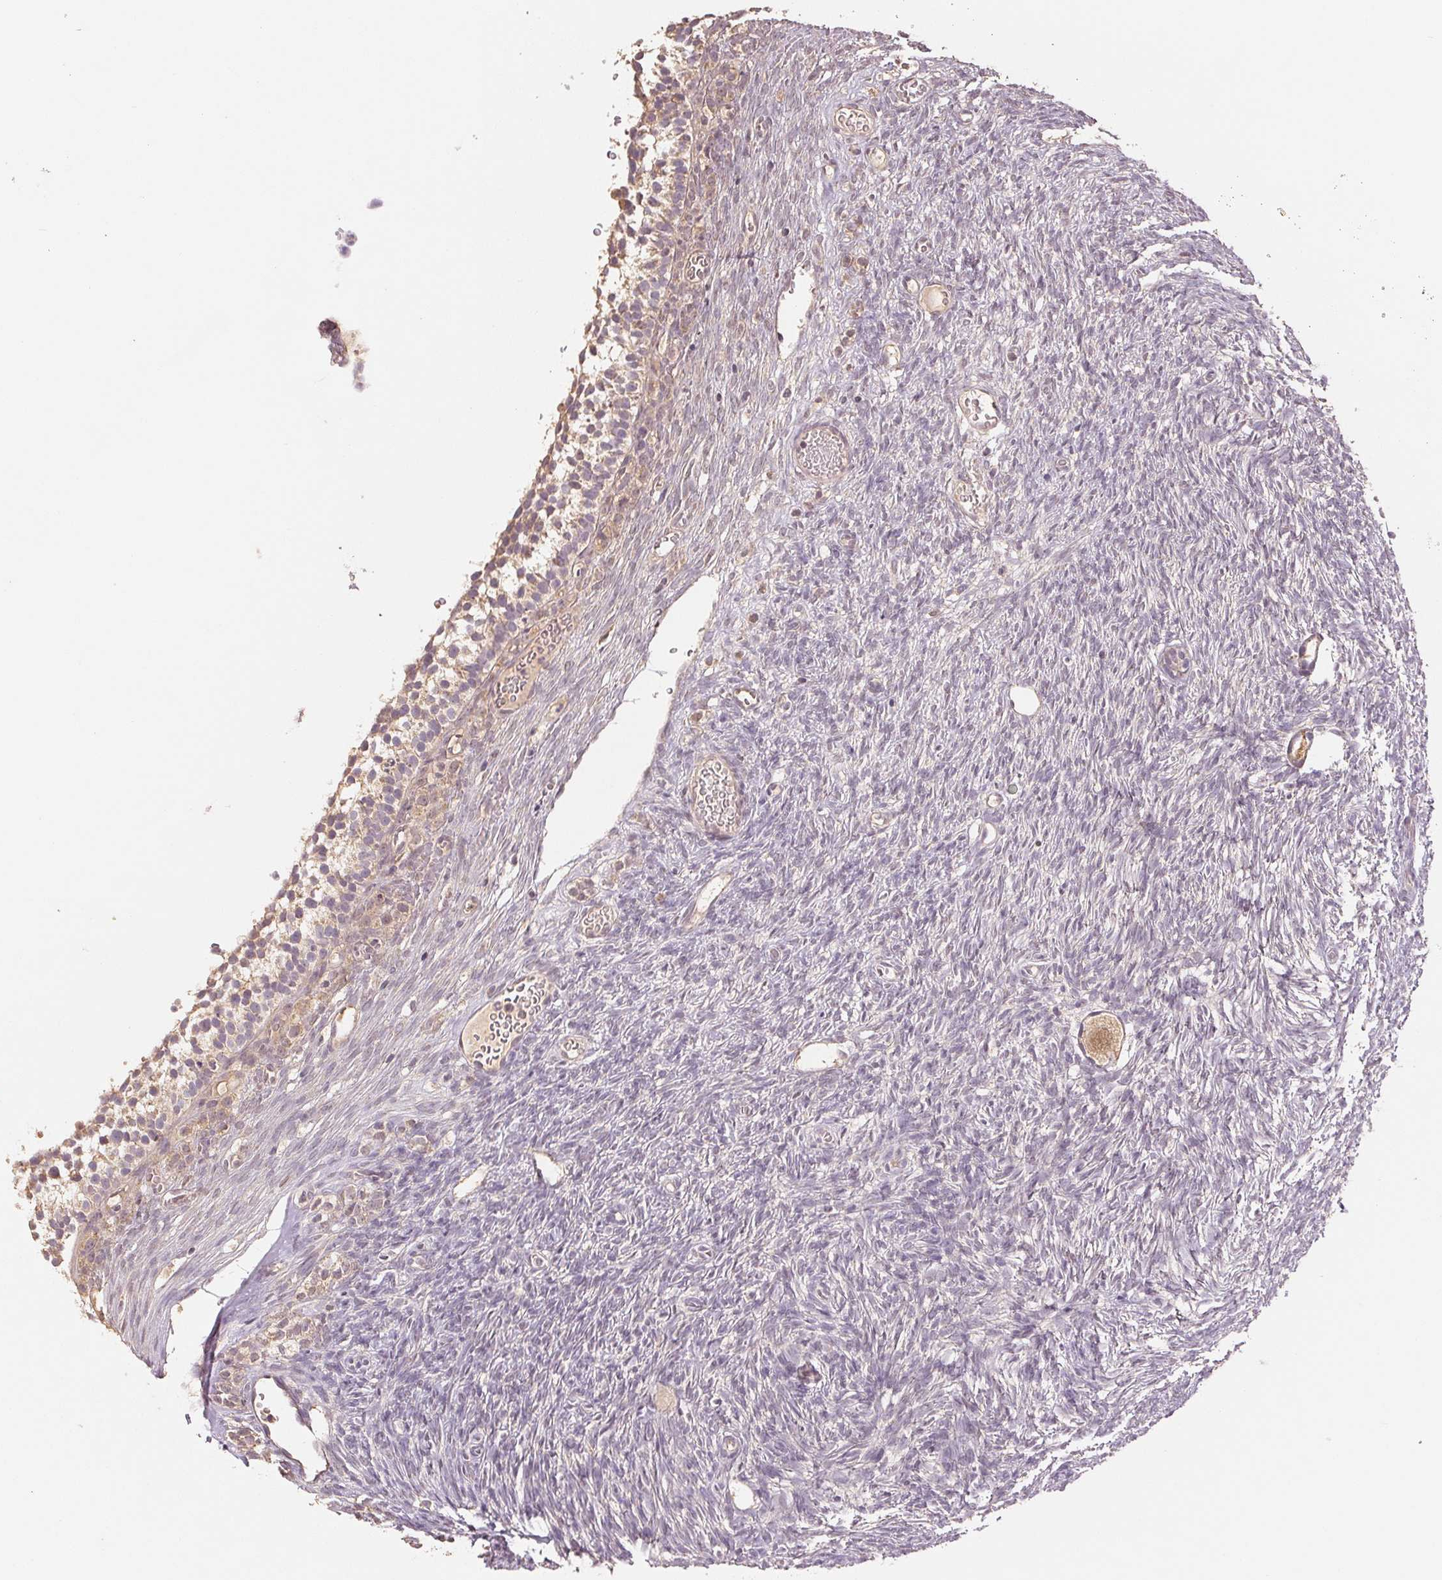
{"staining": {"intensity": "weak", "quantity": ">75%", "location": "cytoplasmic/membranous,nuclear"}, "tissue": "ovary", "cell_type": "Follicle cells", "image_type": "normal", "snomed": [{"axis": "morphology", "description": "Normal tissue, NOS"}, {"axis": "topography", "description": "Ovary"}], "caption": "Immunohistochemical staining of unremarkable ovary reveals >75% levels of weak cytoplasmic/membranous,nuclear protein expression in approximately >75% of follicle cells. (DAB (3,3'-diaminobenzidine) IHC with brightfield microscopy, high magnification).", "gene": "COX14", "patient": {"sex": "female", "age": 34}}